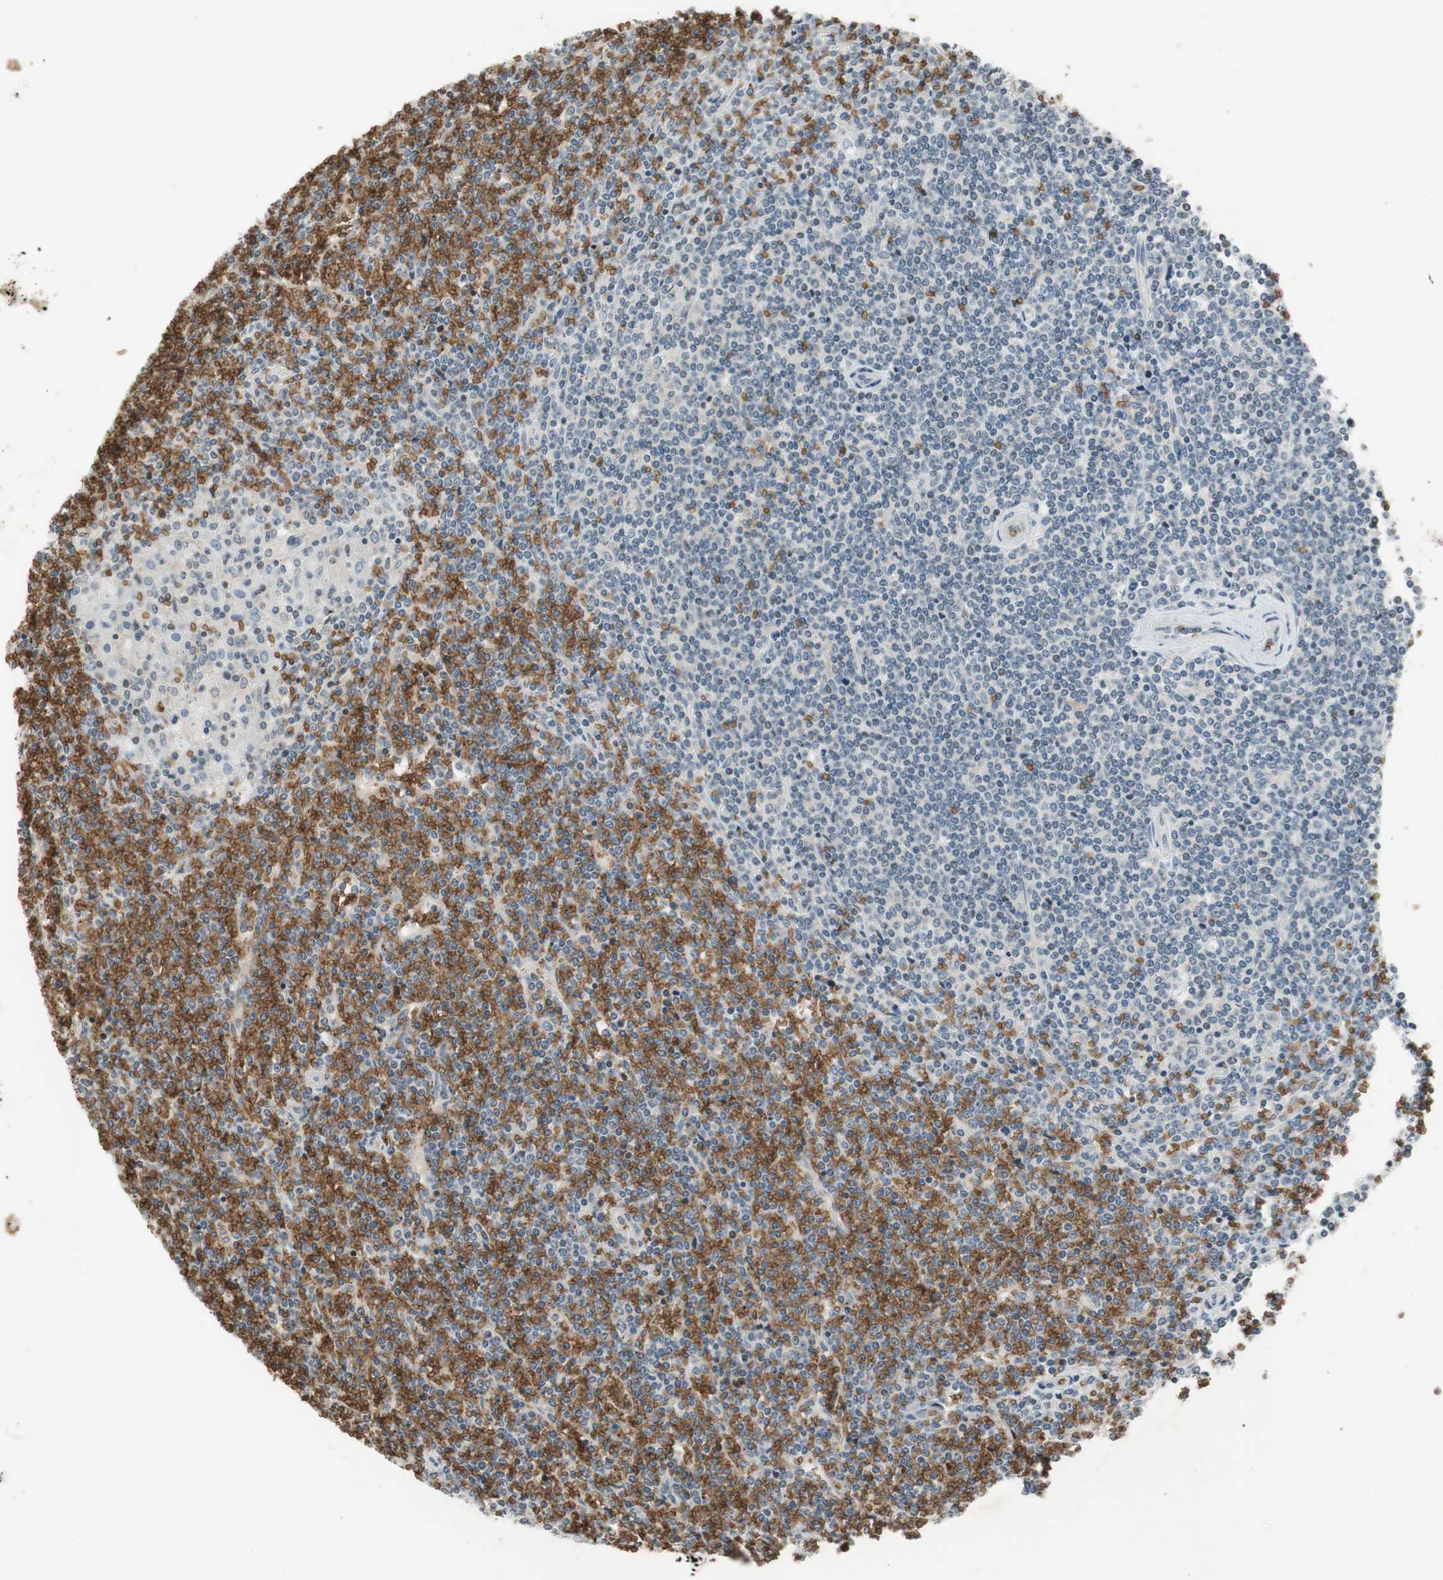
{"staining": {"intensity": "negative", "quantity": "none", "location": "none"}, "tissue": "lymphoma", "cell_type": "Tumor cells", "image_type": "cancer", "snomed": [{"axis": "morphology", "description": "Malignant lymphoma, non-Hodgkin's type, Low grade"}, {"axis": "topography", "description": "Spleen"}], "caption": "IHC of malignant lymphoma, non-Hodgkin's type (low-grade) displays no staining in tumor cells.", "gene": "GYPC", "patient": {"sex": "female", "age": 19}}